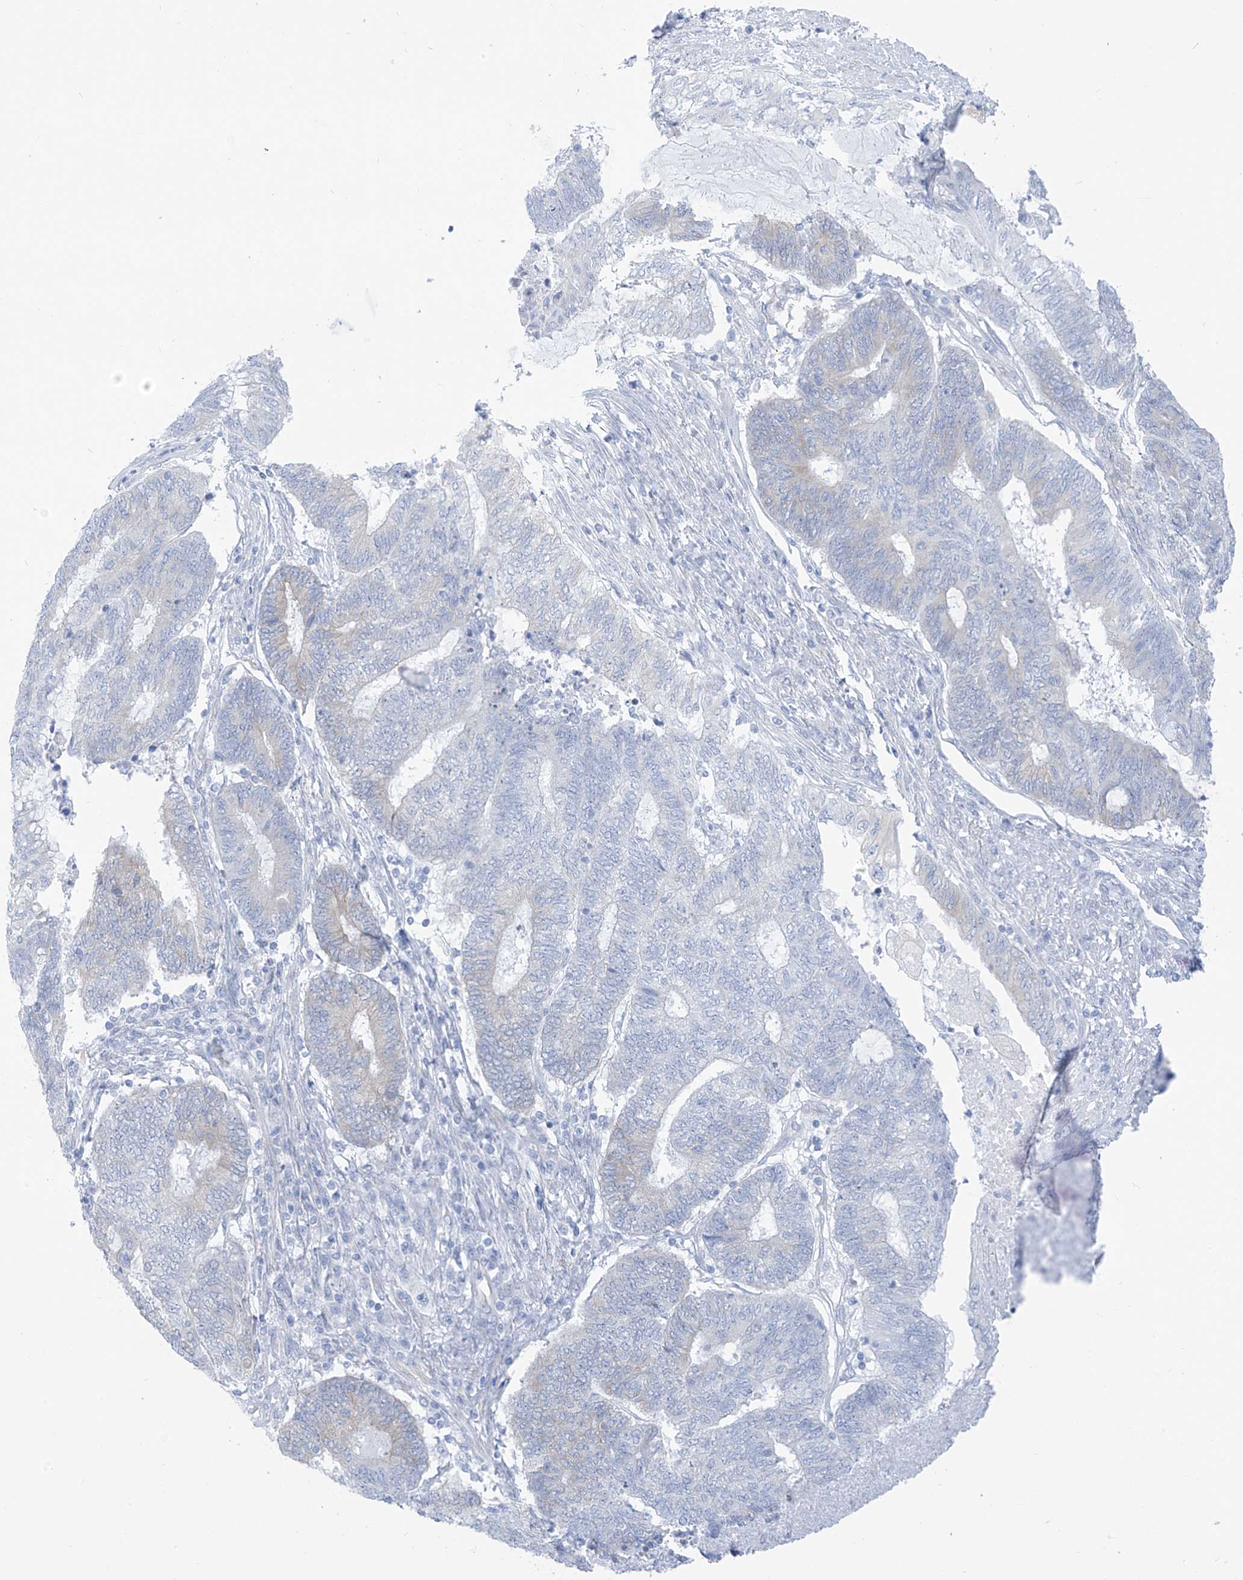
{"staining": {"intensity": "negative", "quantity": "none", "location": "none"}, "tissue": "endometrial cancer", "cell_type": "Tumor cells", "image_type": "cancer", "snomed": [{"axis": "morphology", "description": "Adenocarcinoma, NOS"}, {"axis": "topography", "description": "Uterus"}, {"axis": "topography", "description": "Endometrium"}], "caption": "Human endometrial adenocarcinoma stained for a protein using IHC demonstrates no expression in tumor cells.", "gene": "RCN2", "patient": {"sex": "female", "age": 70}}